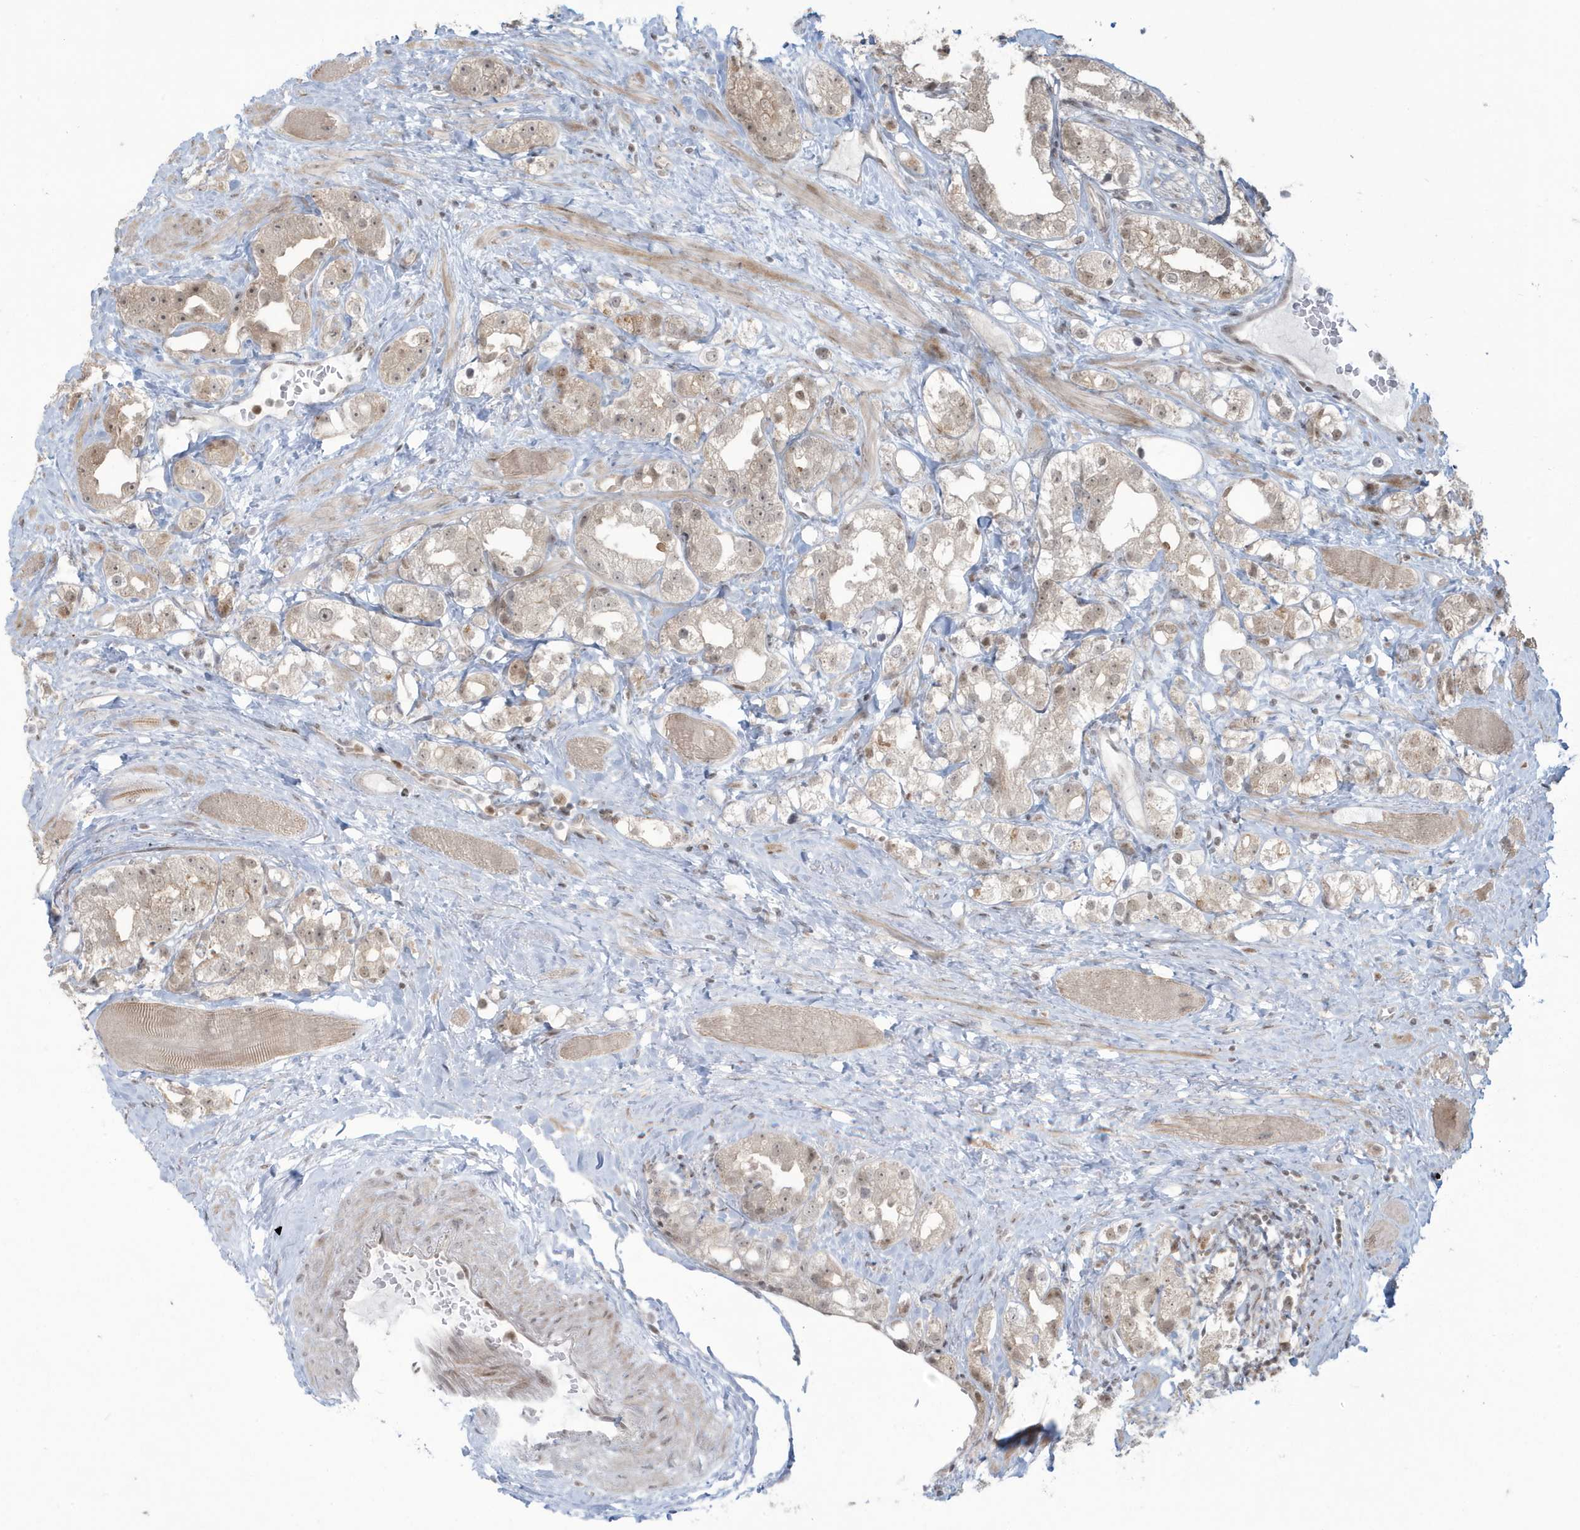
{"staining": {"intensity": "weak", "quantity": "25%-75%", "location": "nuclear"}, "tissue": "prostate cancer", "cell_type": "Tumor cells", "image_type": "cancer", "snomed": [{"axis": "morphology", "description": "Adenocarcinoma, NOS"}, {"axis": "topography", "description": "Prostate"}], "caption": "There is low levels of weak nuclear expression in tumor cells of adenocarcinoma (prostate), as demonstrated by immunohistochemical staining (brown color).", "gene": "C1orf52", "patient": {"sex": "male", "age": 79}}